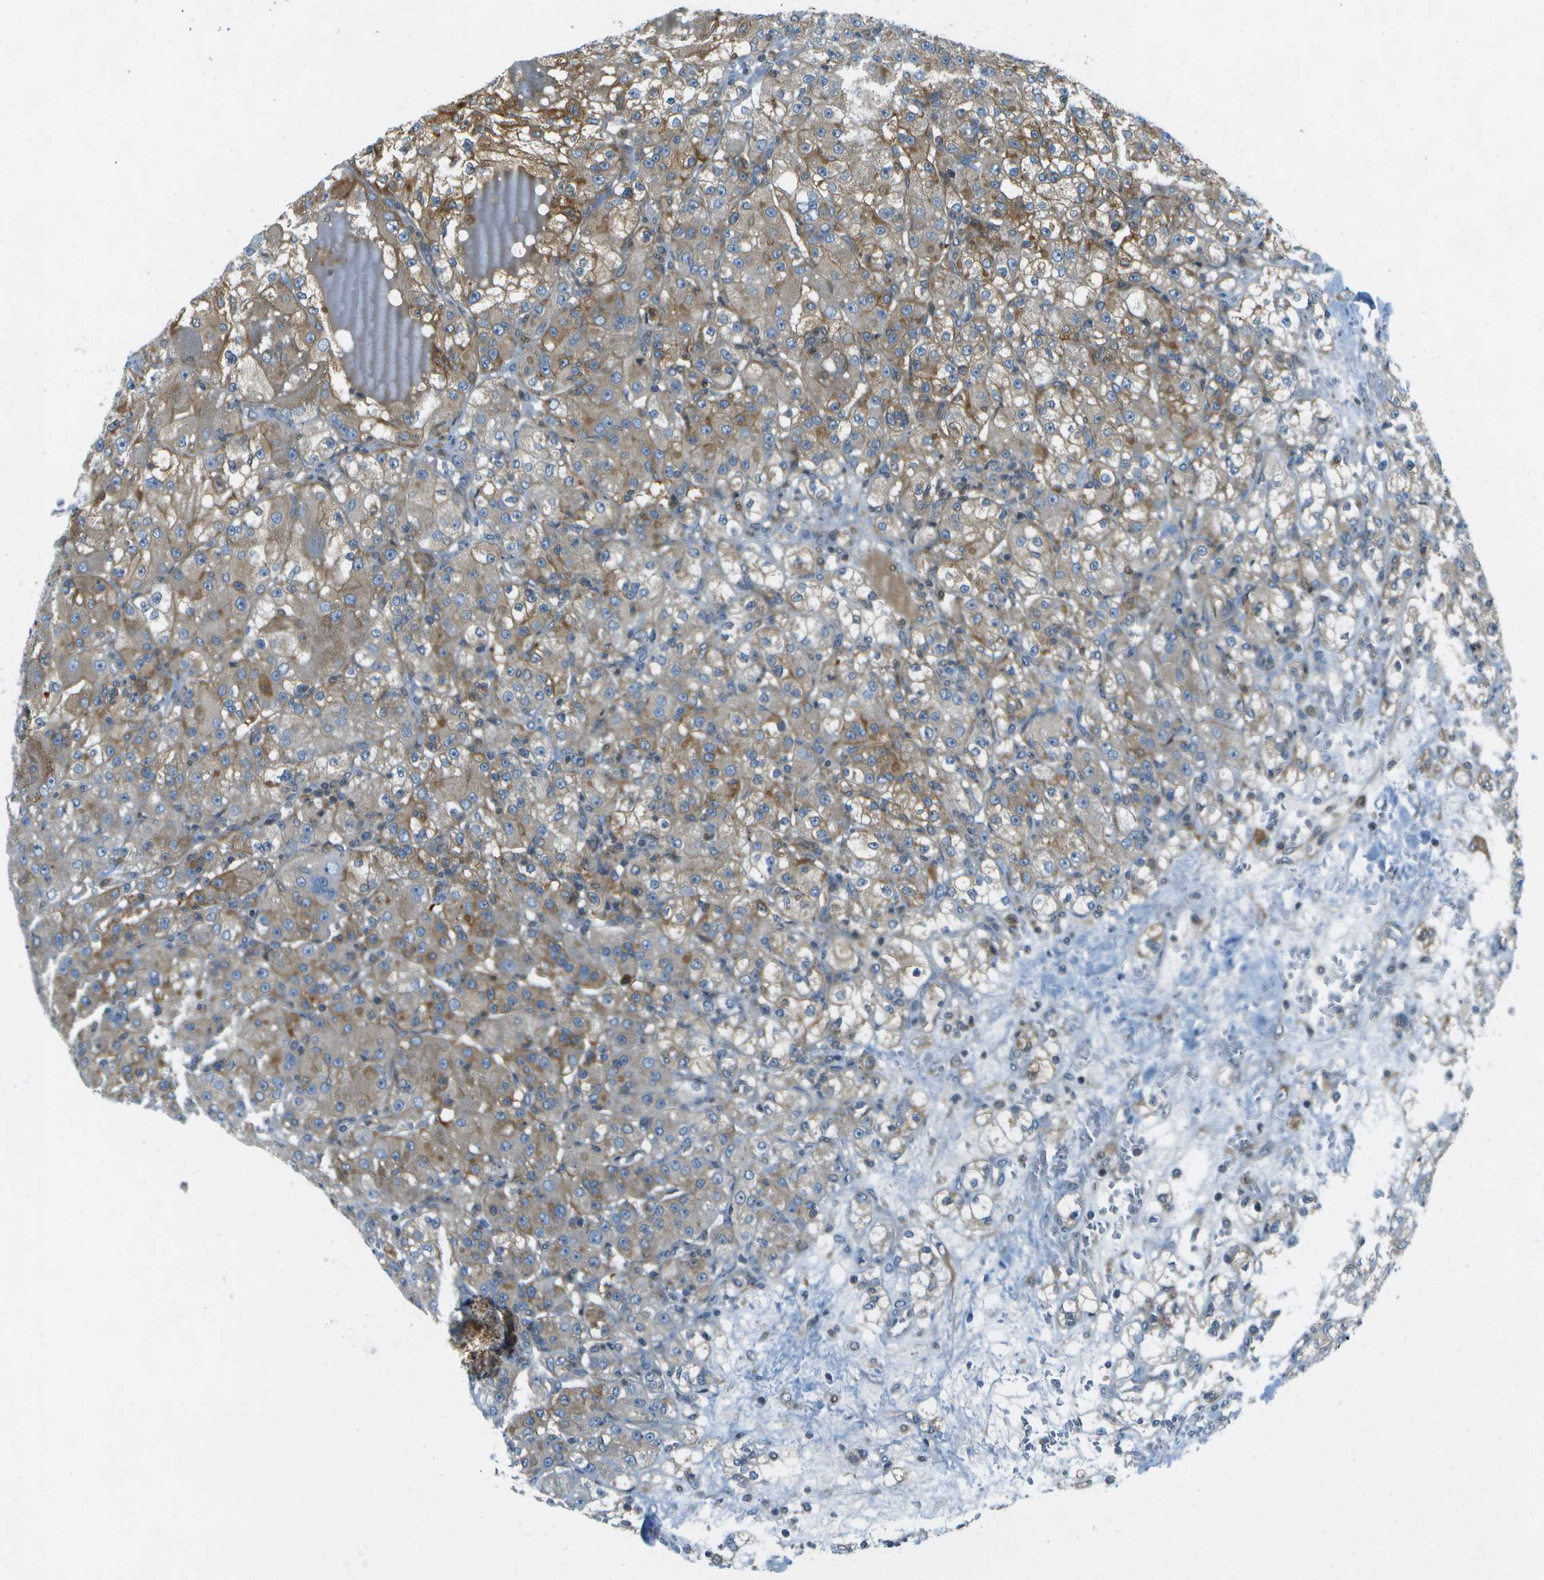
{"staining": {"intensity": "moderate", "quantity": "25%-75%", "location": "cytoplasmic/membranous"}, "tissue": "renal cancer", "cell_type": "Tumor cells", "image_type": "cancer", "snomed": [{"axis": "morphology", "description": "Normal tissue, NOS"}, {"axis": "morphology", "description": "Adenocarcinoma, NOS"}, {"axis": "topography", "description": "Kidney"}], "caption": "Immunohistochemical staining of human renal adenocarcinoma exhibits medium levels of moderate cytoplasmic/membranous protein staining in approximately 25%-75% of tumor cells.", "gene": "TMEM19", "patient": {"sex": "male", "age": 61}}